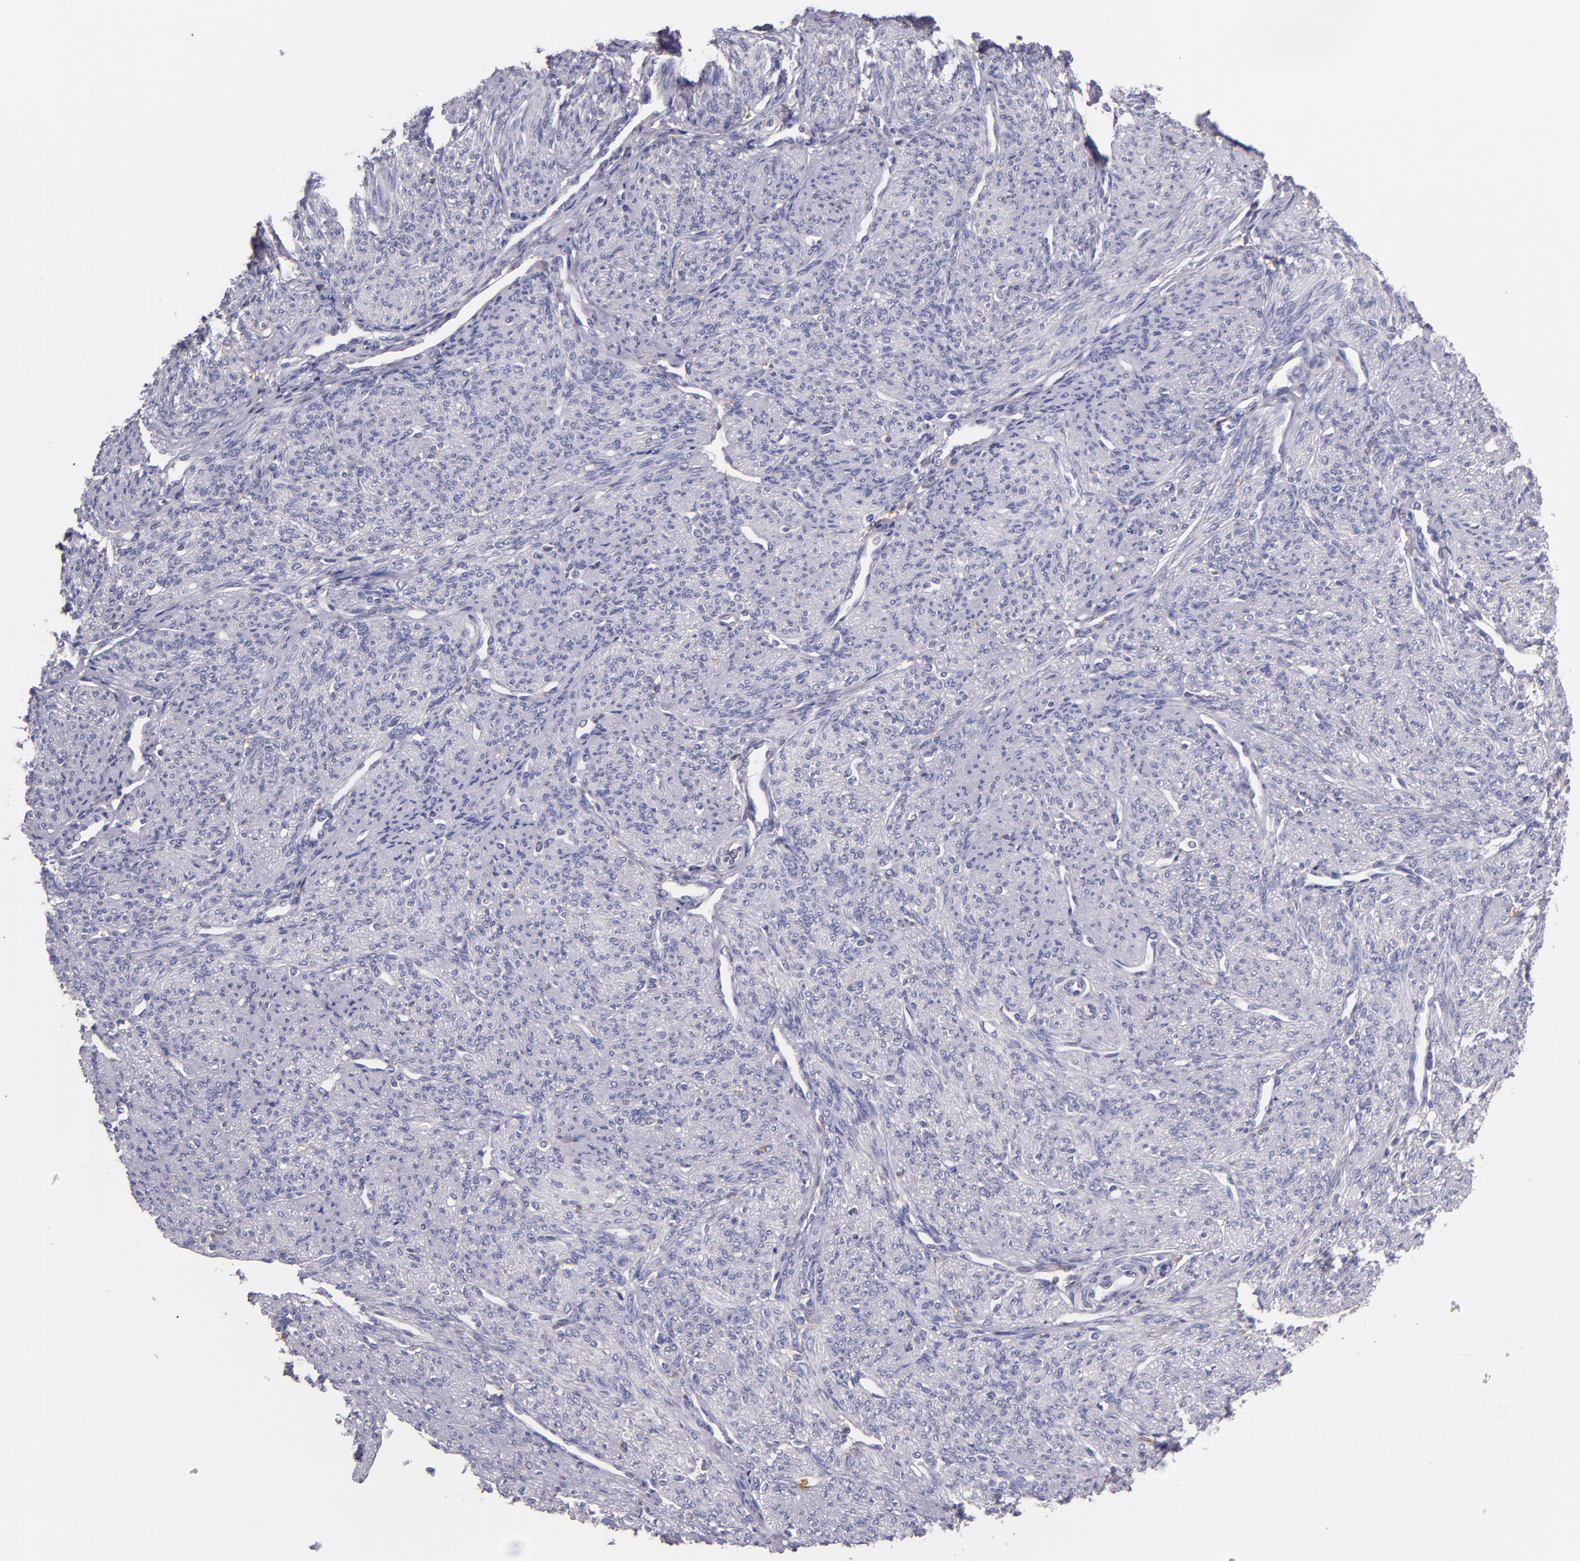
{"staining": {"intensity": "negative", "quantity": "none", "location": "none"}, "tissue": "smooth muscle", "cell_type": "Smooth muscle cells", "image_type": "normal", "snomed": [{"axis": "morphology", "description": "Normal tissue, NOS"}, {"axis": "topography", "description": "Cervix"}, {"axis": "topography", "description": "Endometrium"}], "caption": "This is an immunohistochemistry micrograph of unremarkable smooth muscle. There is no expression in smooth muscle cells.", "gene": "C5AR1", "patient": {"sex": "female", "age": 65}}